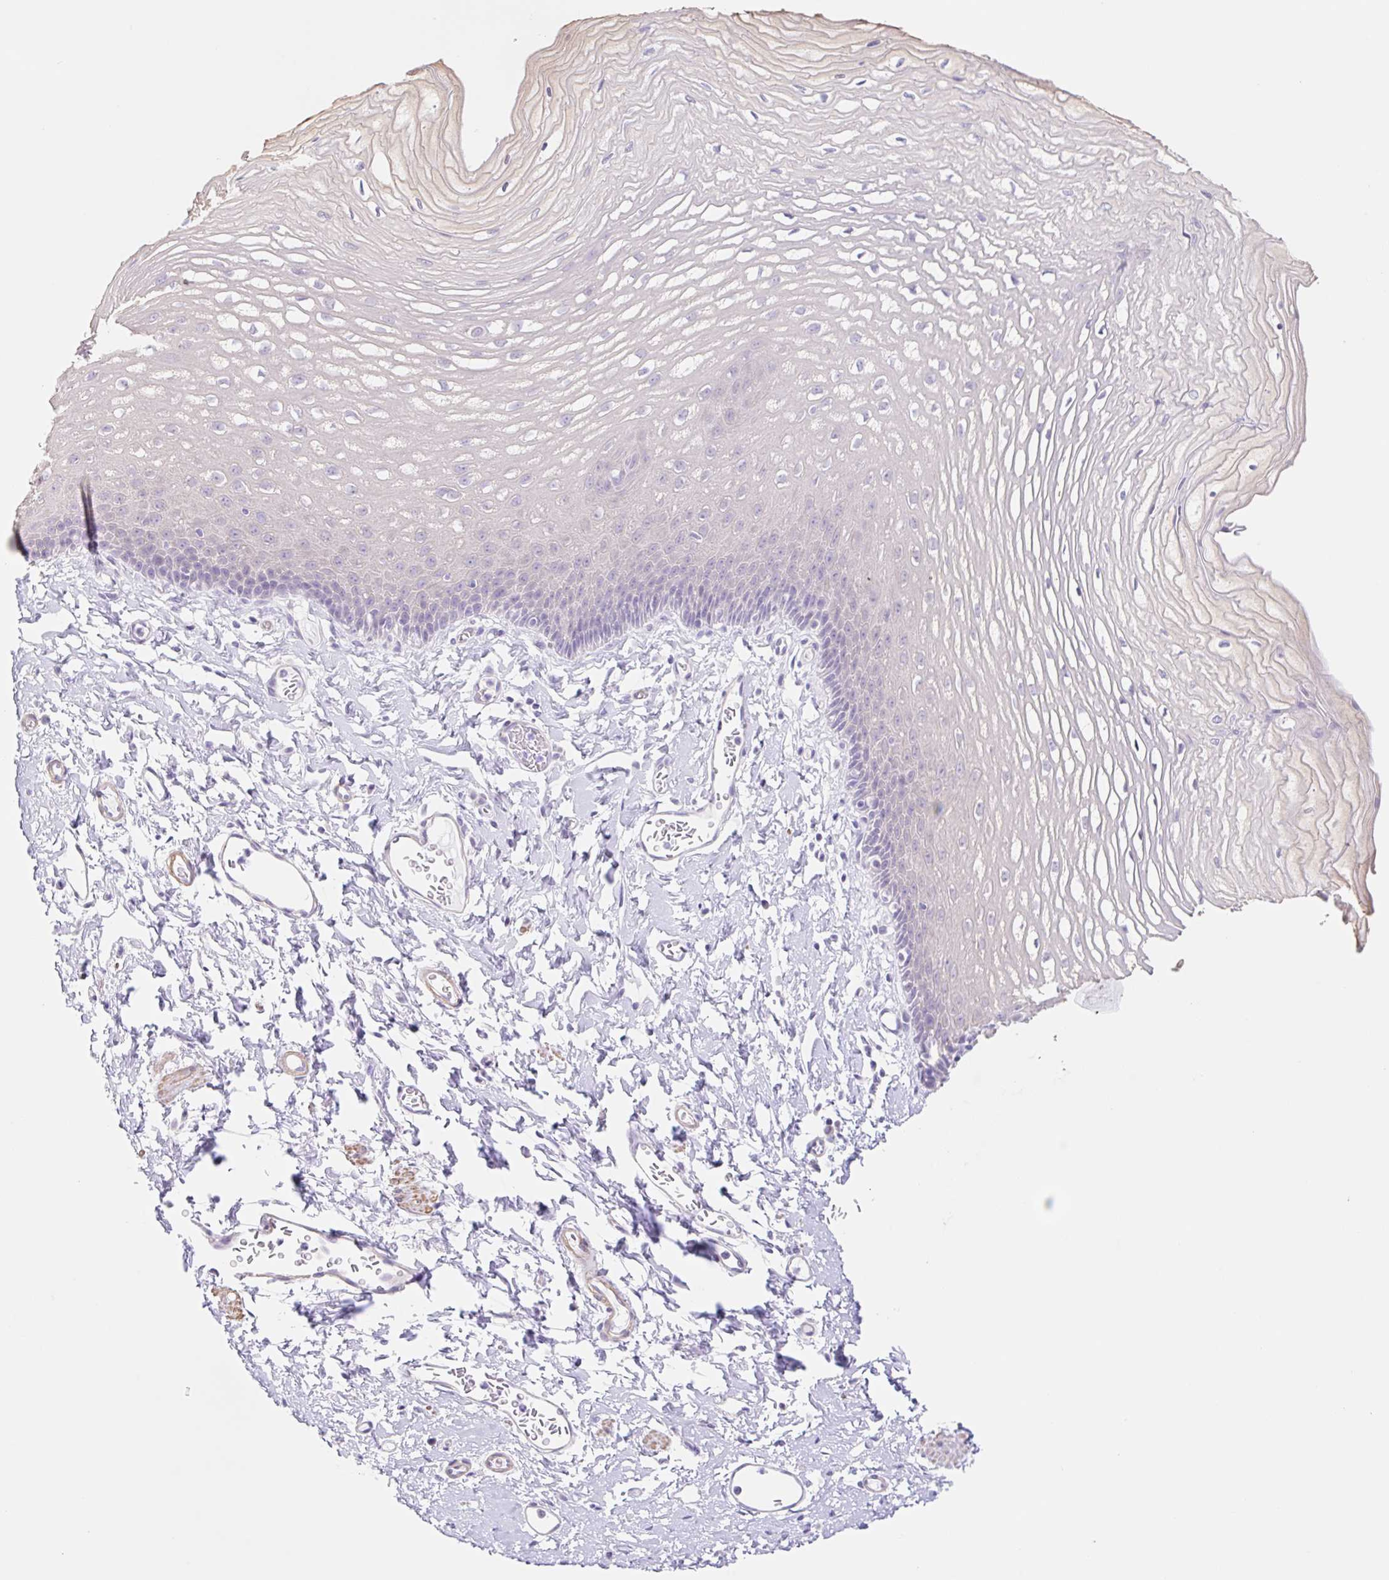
{"staining": {"intensity": "negative", "quantity": "none", "location": "none"}, "tissue": "esophagus", "cell_type": "Squamous epithelial cells", "image_type": "normal", "snomed": [{"axis": "morphology", "description": "Normal tissue, NOS"}, {"axis": "topography", "description": "Esophagus"}], "caption": "DAB immunohistochemical staining of benign esophagus exhibits no significant staining in squamous epithelial cells. The staining was performed using DAB (3,3'-diaminobenzidine) to visualize the protein expression in brown, while the nuclei were stained in blue with hematoxylin (Magnification: 20x).", "gene": "DCAF17", "patient": {"sex": "male", "age": 70}}